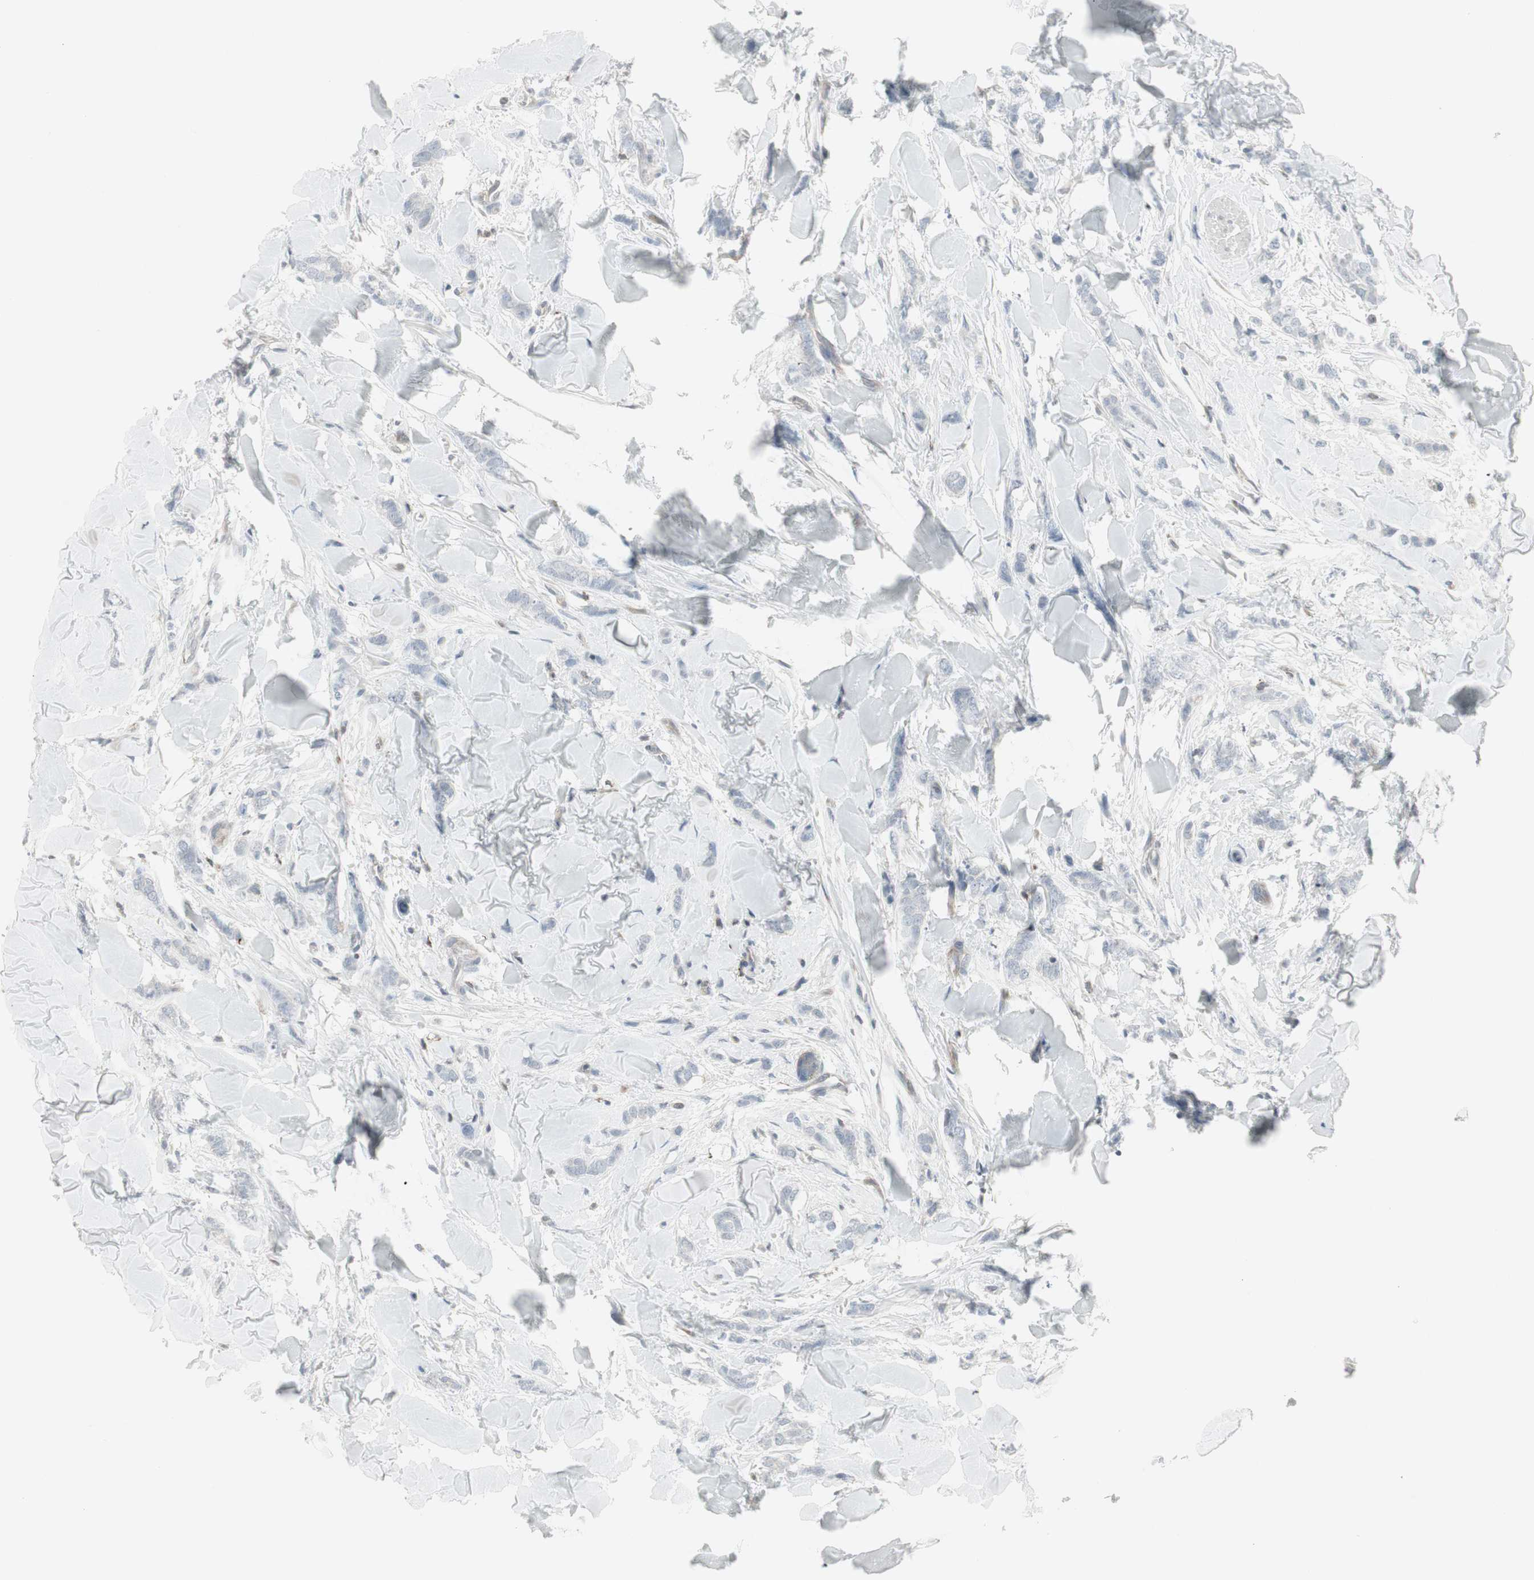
{"staining": {"intensity": "negative", "quantity": "none", "location": "none"}, "tissue": "breast cancer", "cell_type": "Tumor cells", "image_type": "cancer", "snomed": [{"axis": "morphology", "description": "Lobular carcinoma"}, {"axis": "topography", "description": "Skin"}, {"axis": "topography", "description": "Breast"}], "caption": "Immunohistochemistry of human breast cancer reveals no expression in tumor cells. The staining is performed using DAB brown chromogen with nuclei counter-stained in using hematoxylin.", "gene": "MAP4K4", "patient": {"sex": "female", "age": 46}}